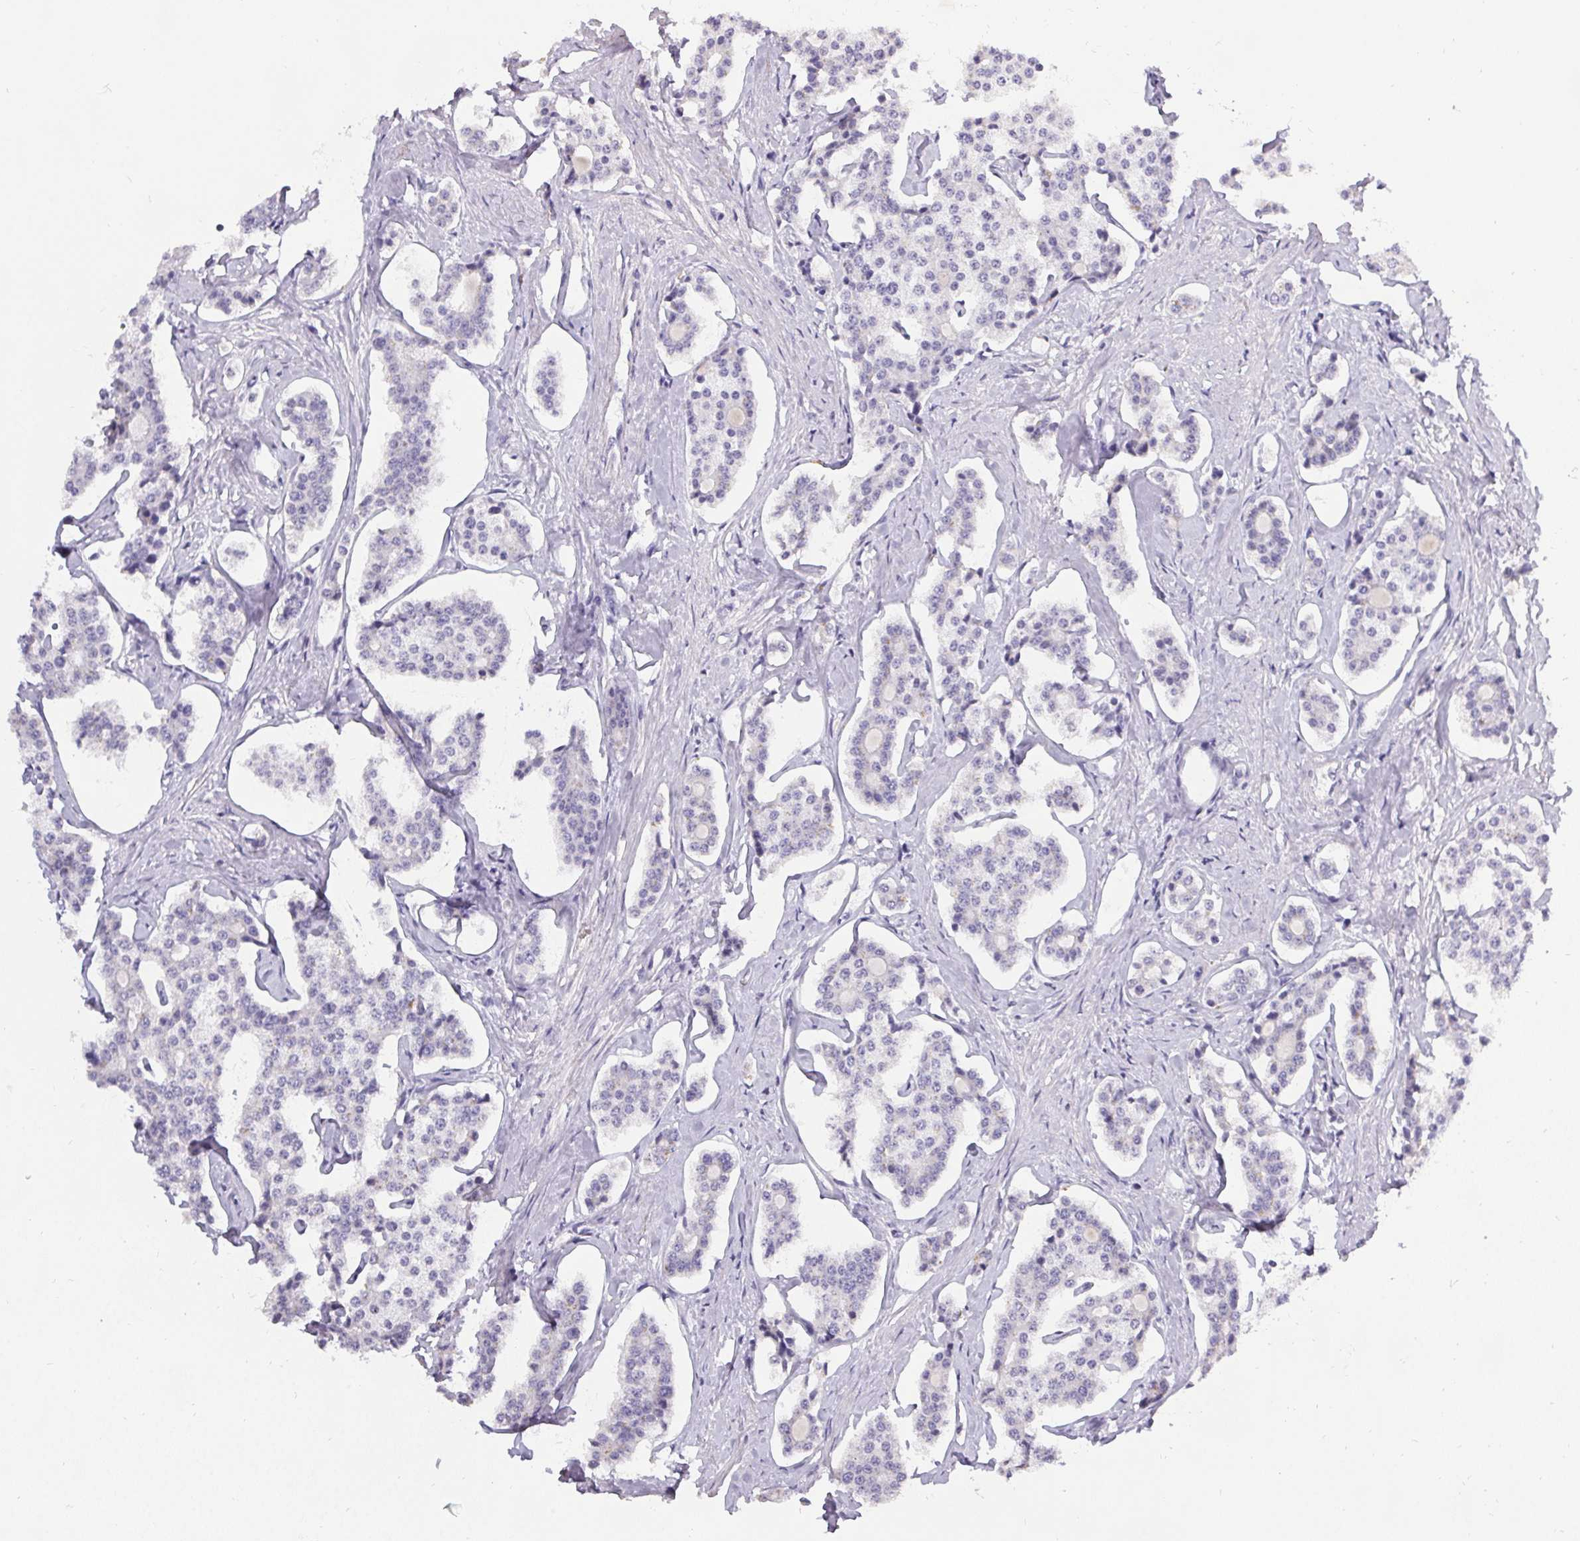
{"staining": {"intensity": "negative", "quantity": "none", "location": "none"}, "tissue": "carcinoid", "cell_type": "Tumor cells", "image_type": "cancer", "snomed": [{"axis": "morphology", "description": "Carcinoid, malignant, NOS"}, {"axis": "topography", "description": "Small intestine"}], "caption": "Tumor cells are negative for protein expression in human carcinoid. (DAB IHC, high magnification).", "gene": "PMEL", "patient": {"sex": "female", "age": 65}}